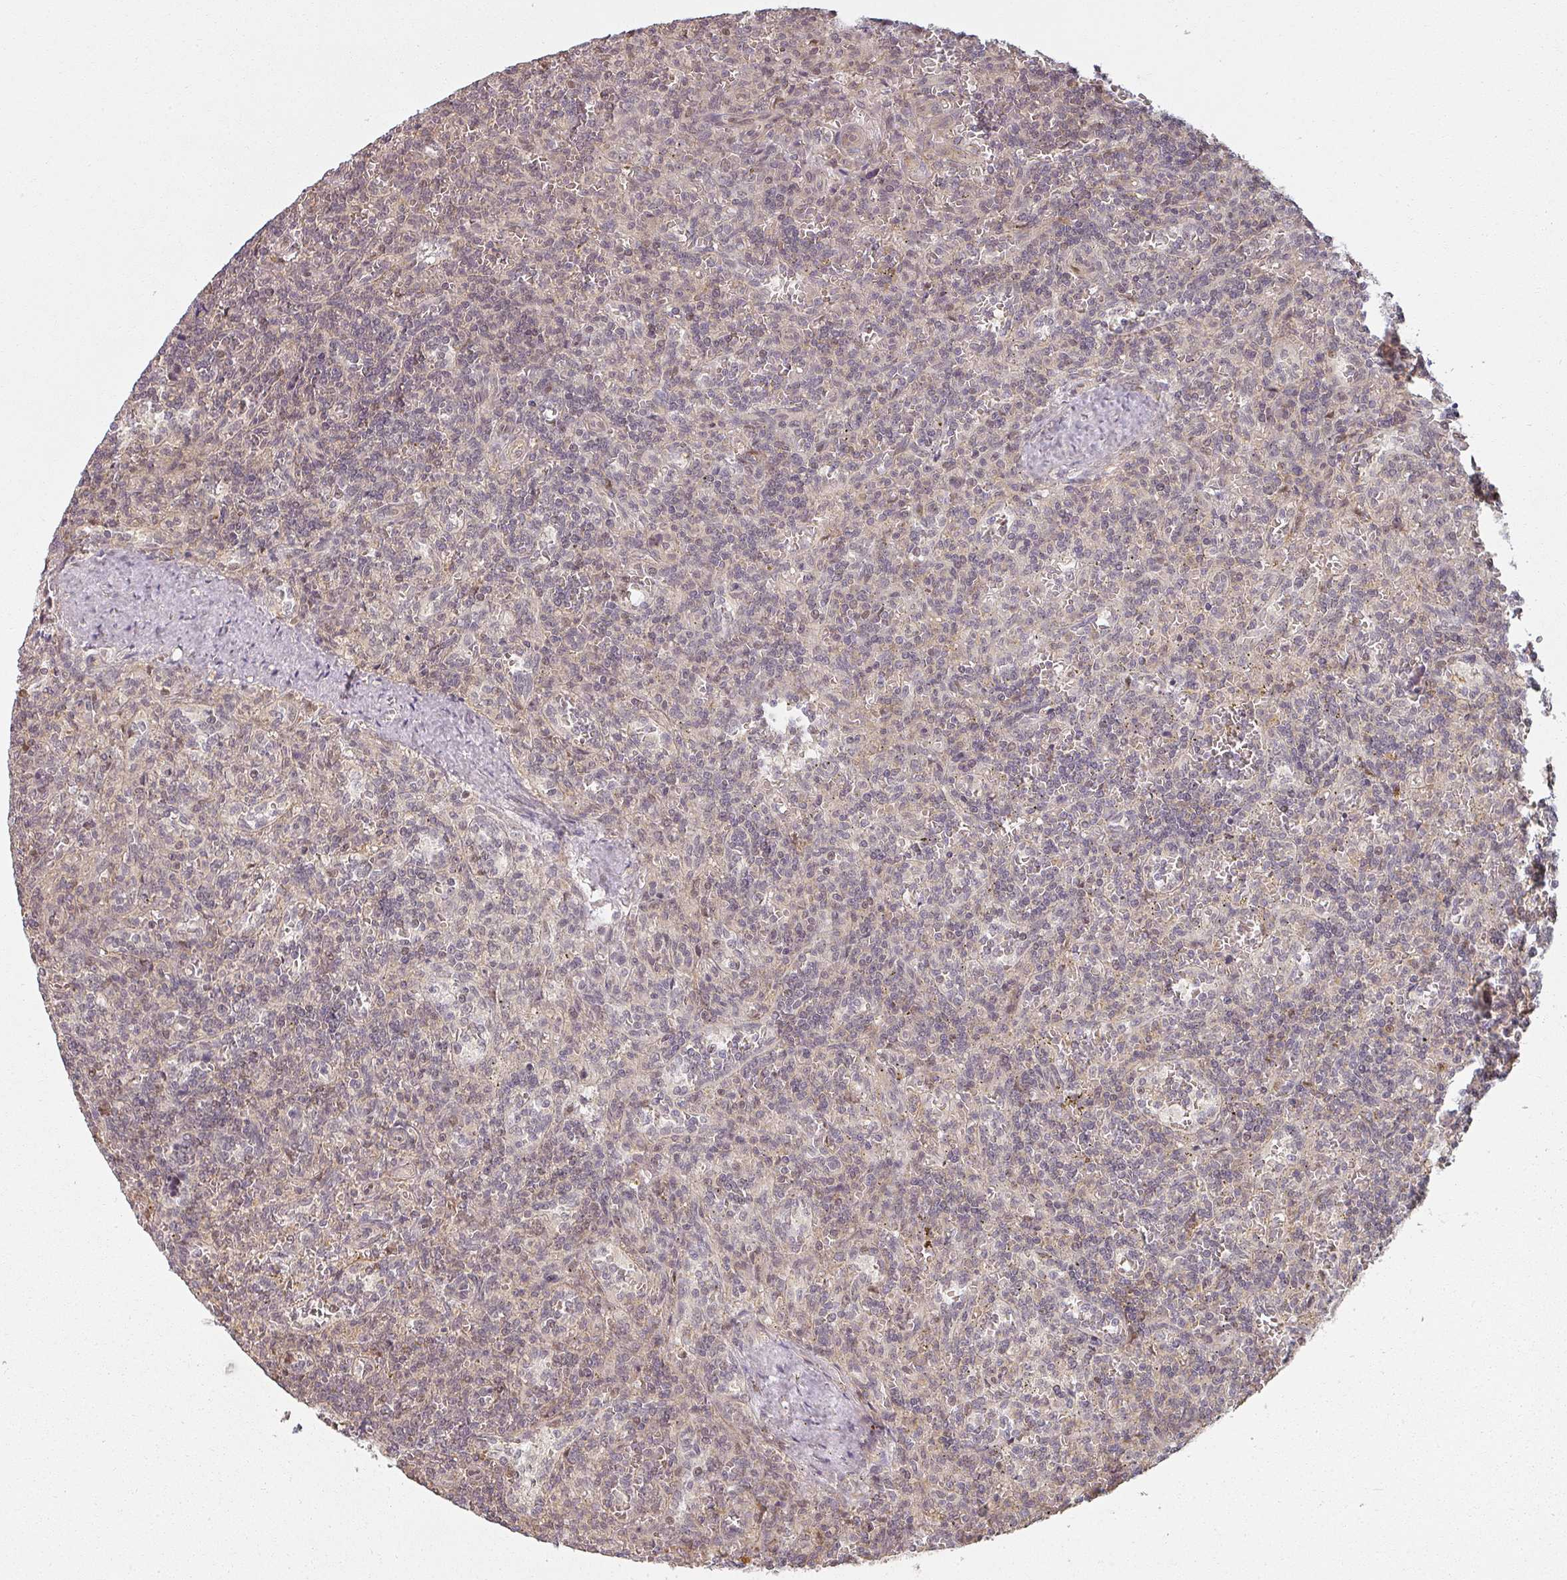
{"staining": {"intensity": "weak", "quantity": "25%-75%", "location": "nuclear"}, "tissue": "lymphoma", "cell_type": "Tumor cells", "image_type": "cancer", "snomed": [{"axis": "morphology", "description": "Malignant lymphoma, non-Hodgkin's type, Low grade"}, {"axis": "topography", "description": "Spleen"}], "caption": "Protein positivity by immunohistochemistry (IHC) shows weak nuclear expression in approximately 25%-75% of tumor cells in malignant lymphoma, non-Hodgkin's type (low-grade).", "gene": "MED19", "patient": {"sex": "male", "age": 73}}